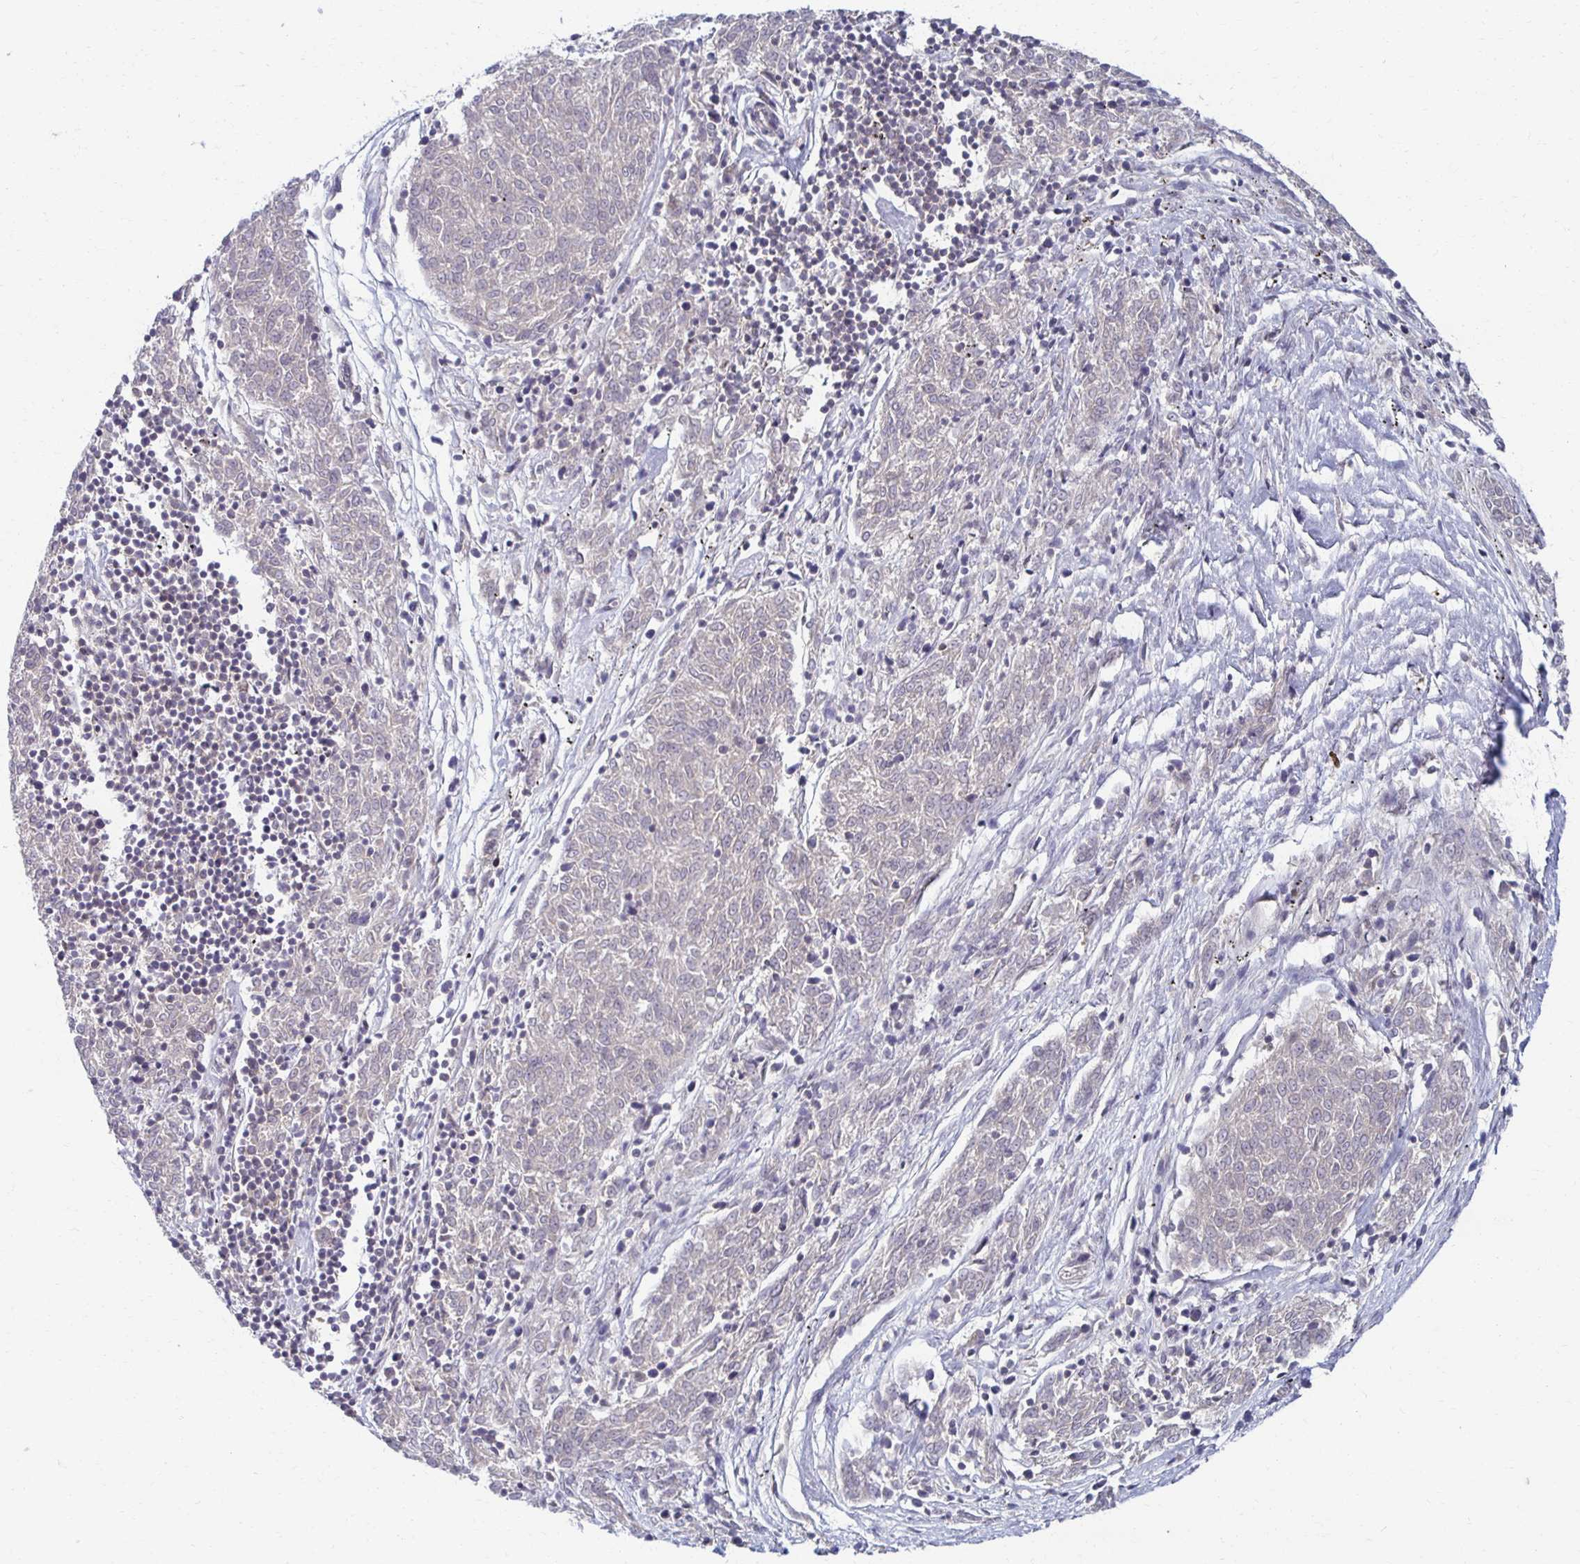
{"staining": {"intensity": "negative", "quantity": "none", "location": "none"}, "tissue": "melanoma", "cell_type": "Tumor cells", "image_type": "cancer", "snomed": [{"axis": "morphology", "description": "Malignant melanoma, NOS"}, {"axis": "topography", "description": "Skin"}], "caption": "Micrograph shows no protein expression in tumor cells of malignant melanoma tissue.", "gene": "IRF7", "patient": {"sex": "female", "age": 72}}